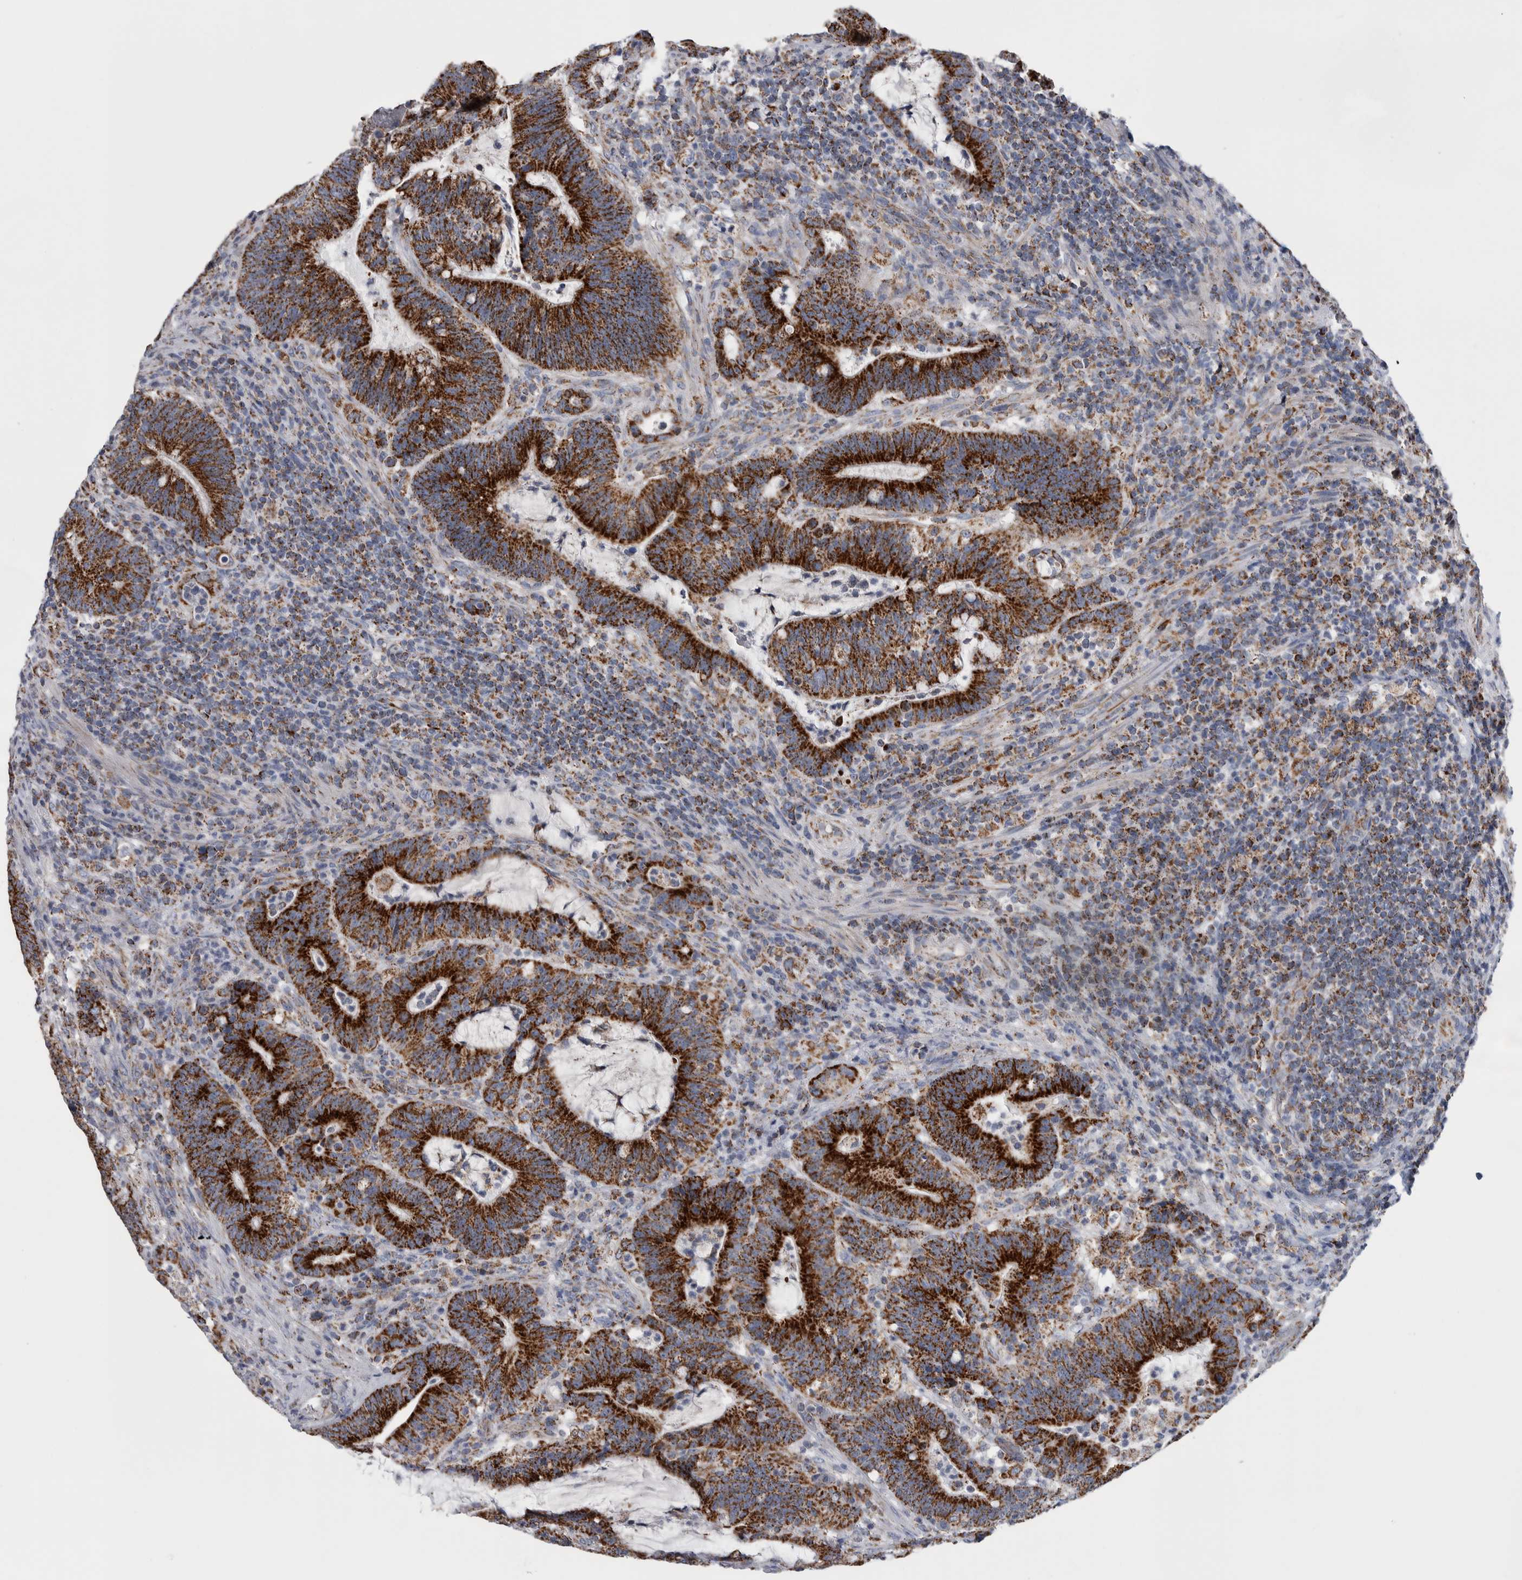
{"staining": {"intensity": "strong", "quantity": ">75%", "location": "cytoplasmic/membranous"}, "tissue": "colorectal cancer", "cell_type": "Tumor cells", "image_type": "cancer", "snomed": [{"axis": "morphology", "description": "Adenocarcinoma, NOS"}, {"axis": "topography", "description": "Colon"}], "caption": "Immunohistochemical staining of human adenocarcinoma (colorectal) shows high levels of strong cytoplasmic/membranous protein staining in about >75% of tumor cells.", "gene": "ETFA", "patient": {"sex": "female", "age": 66}}